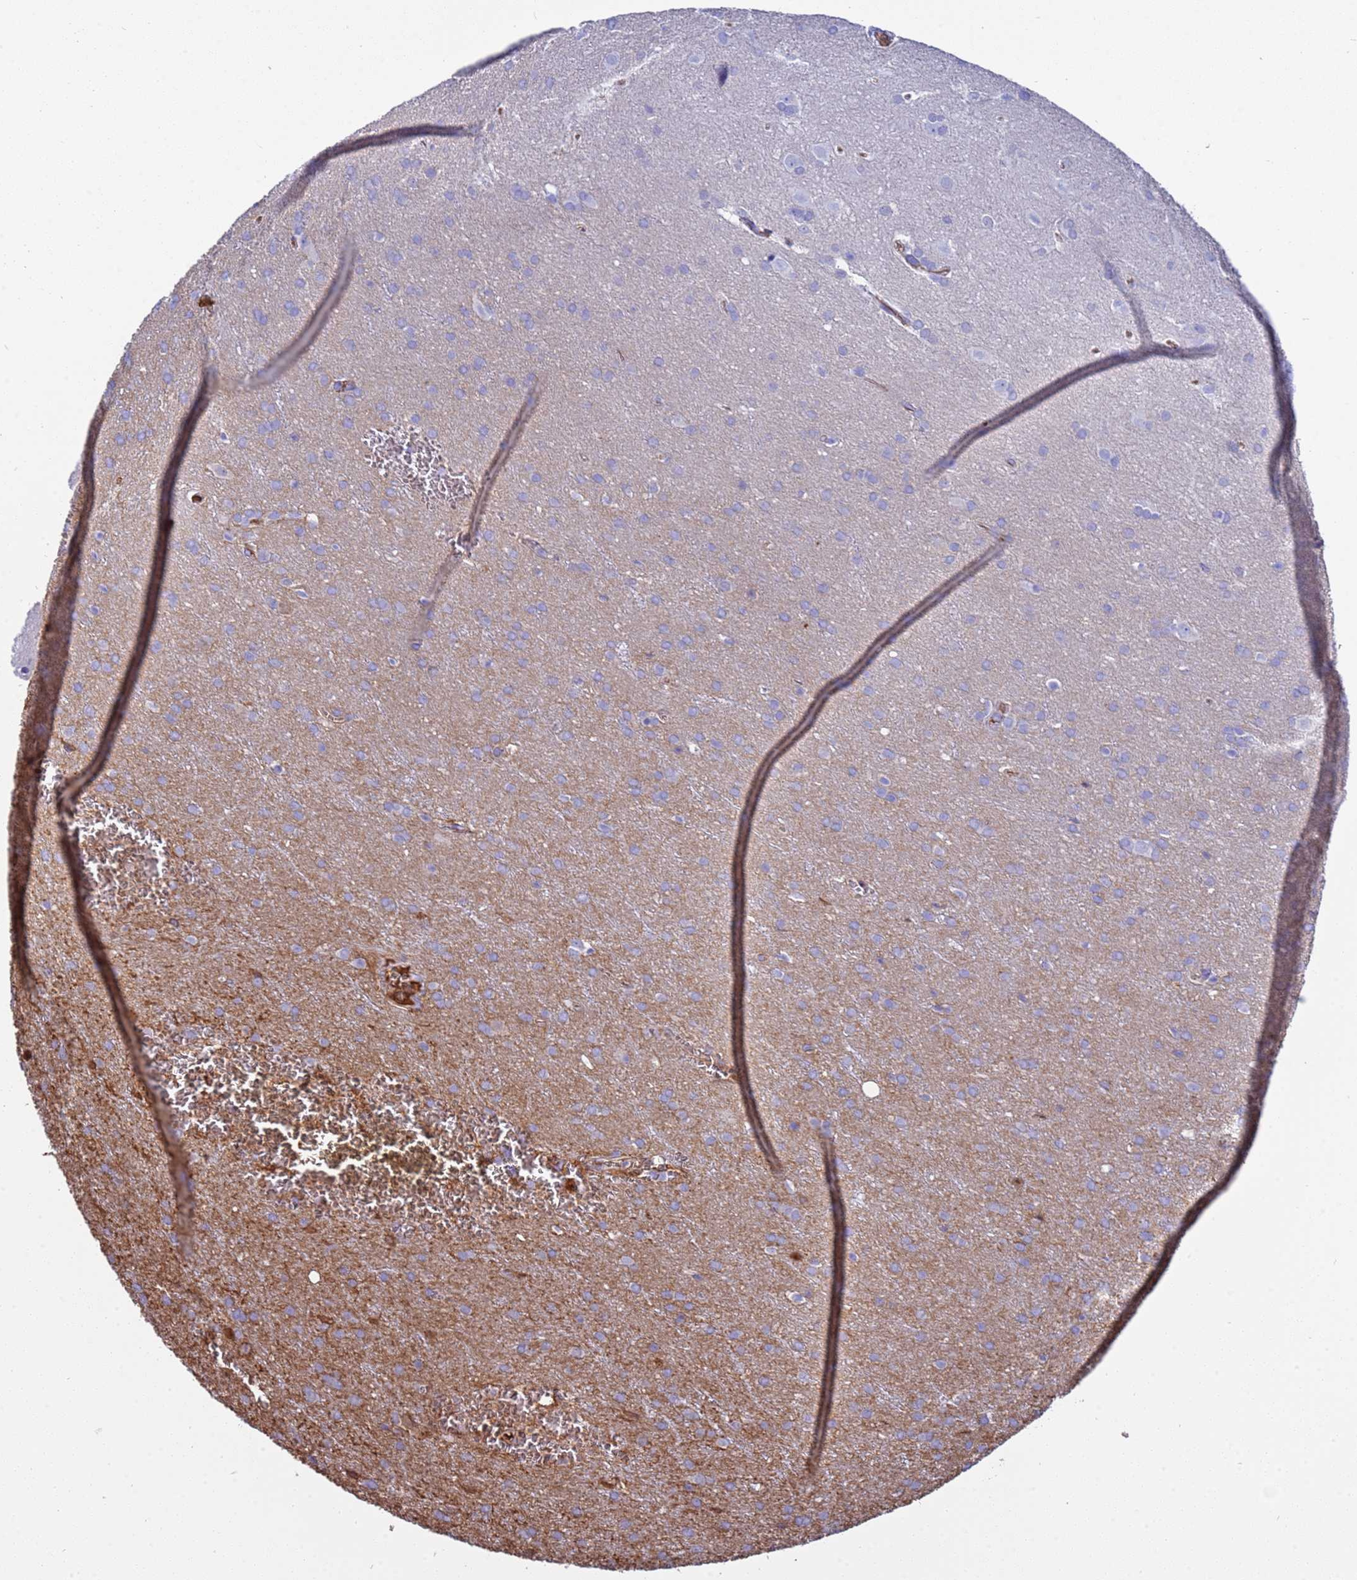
{"staining": {"intensity": "negative", "quantity": "none", "location": "none"}, "tissue": "glioma", "cell_type": "Tumor cells", "image_type": "cancer", "snomed": [{"axis": "morphology", "description": "Glioma, malignant, Low grade"}, {"axis": "topography", "description": "Brain"}], "caption": "Image shows no protein staining in tumor cells of glioma tissue.", "gene": "H1-7", "patient": {"sex": "female", "age": 32}}